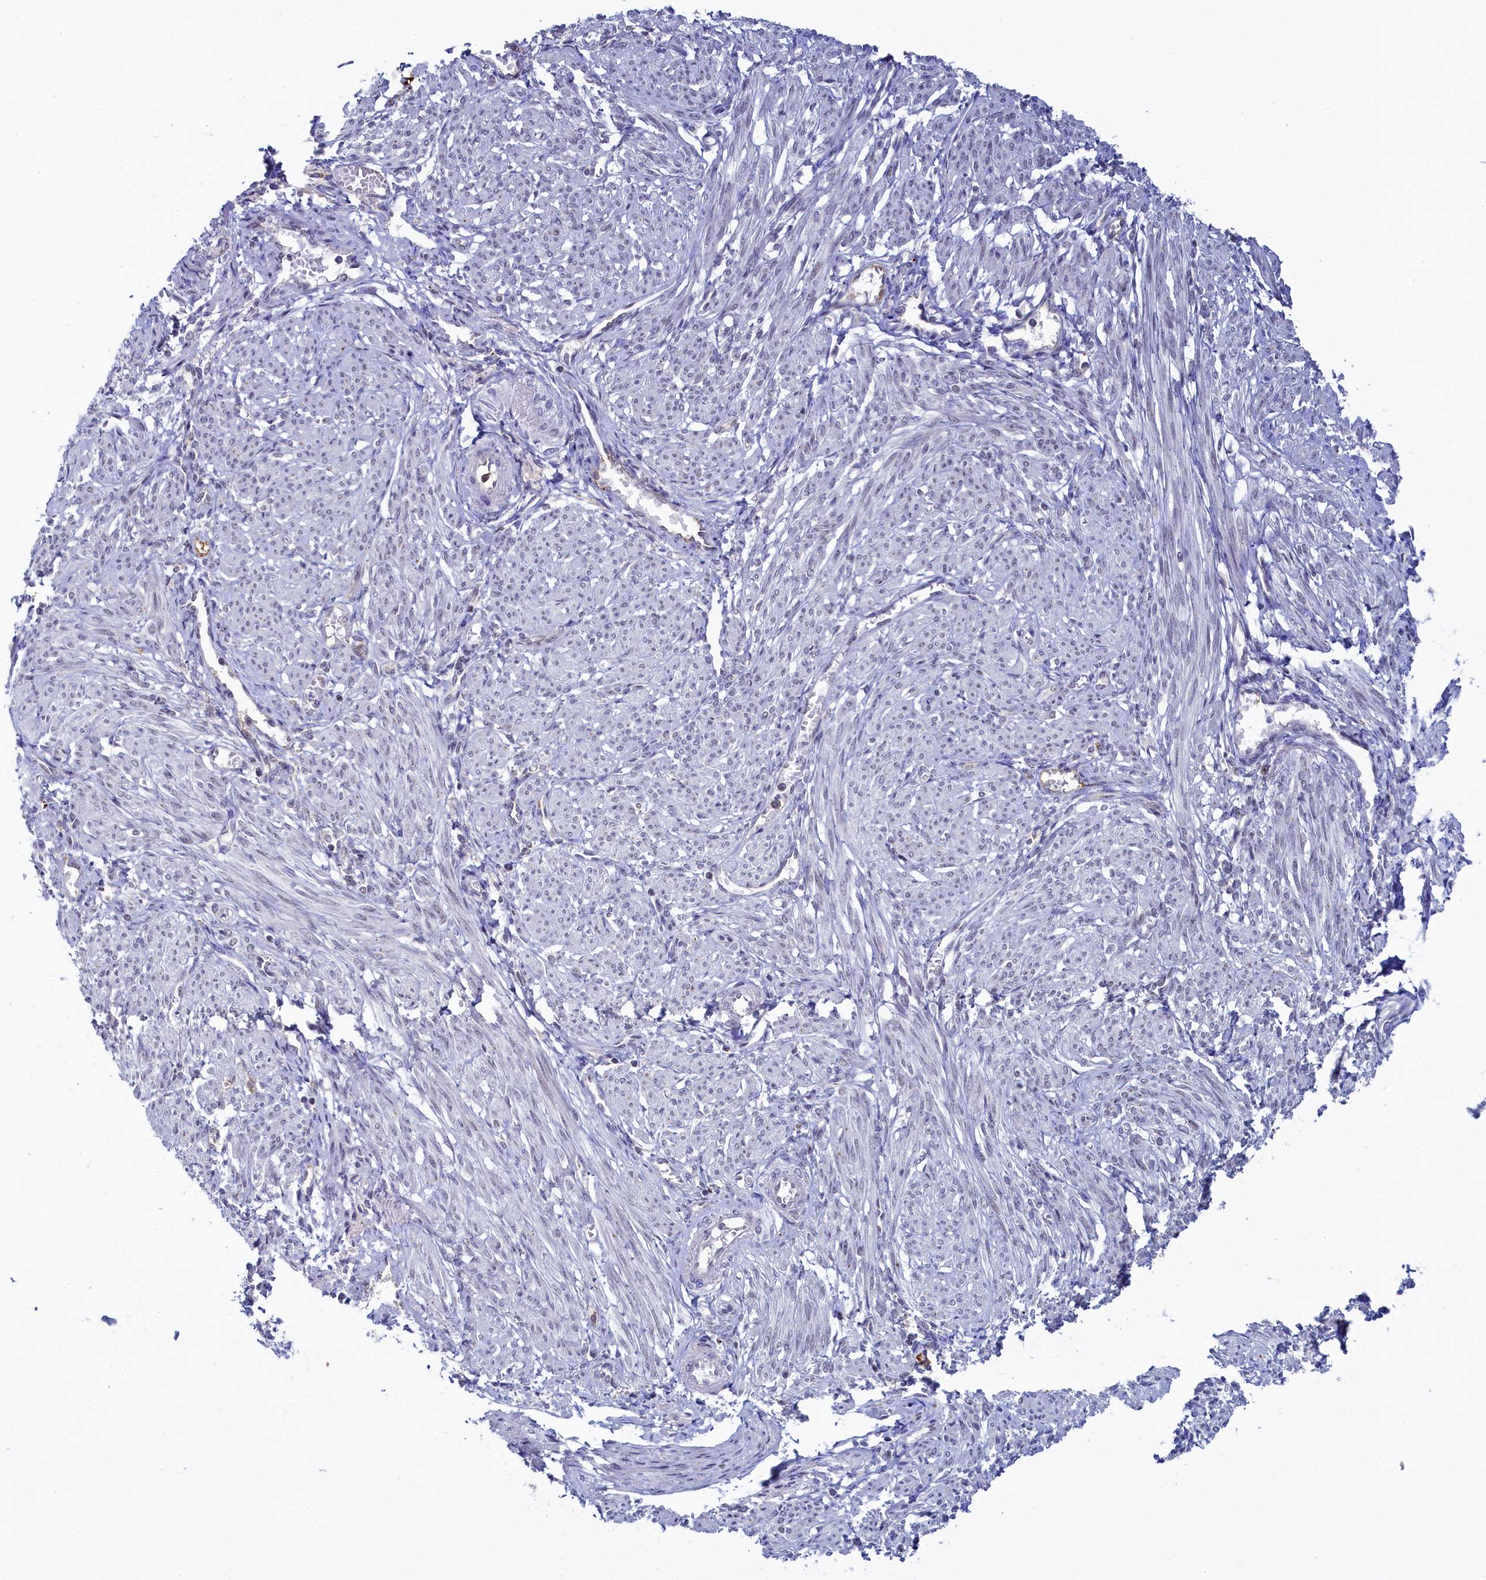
{"staining": {"intensity": "negative", "quantity": "none", "location": "none"}, "tissue": "smooth muscle", "cell_type": "Smooth muscle cells", "image_type": "normal", "snomed": [{"axis": "morphology", "description": "Normal tissue, NOS"}, {"axis": "topography", "description": "Smooth muscle"}], "caption": "Photomicrograph shows no significant protein positivity in smooth muscle cells of unremarkable smooth muscle. Brightfield microscopy of immunohistochemistry (IHC) stained with DAB (brown) and hematoxylin (blue), captured at high magnification.", "gene": "INTS14", "patient": {"sex": "female", "age": 39}}